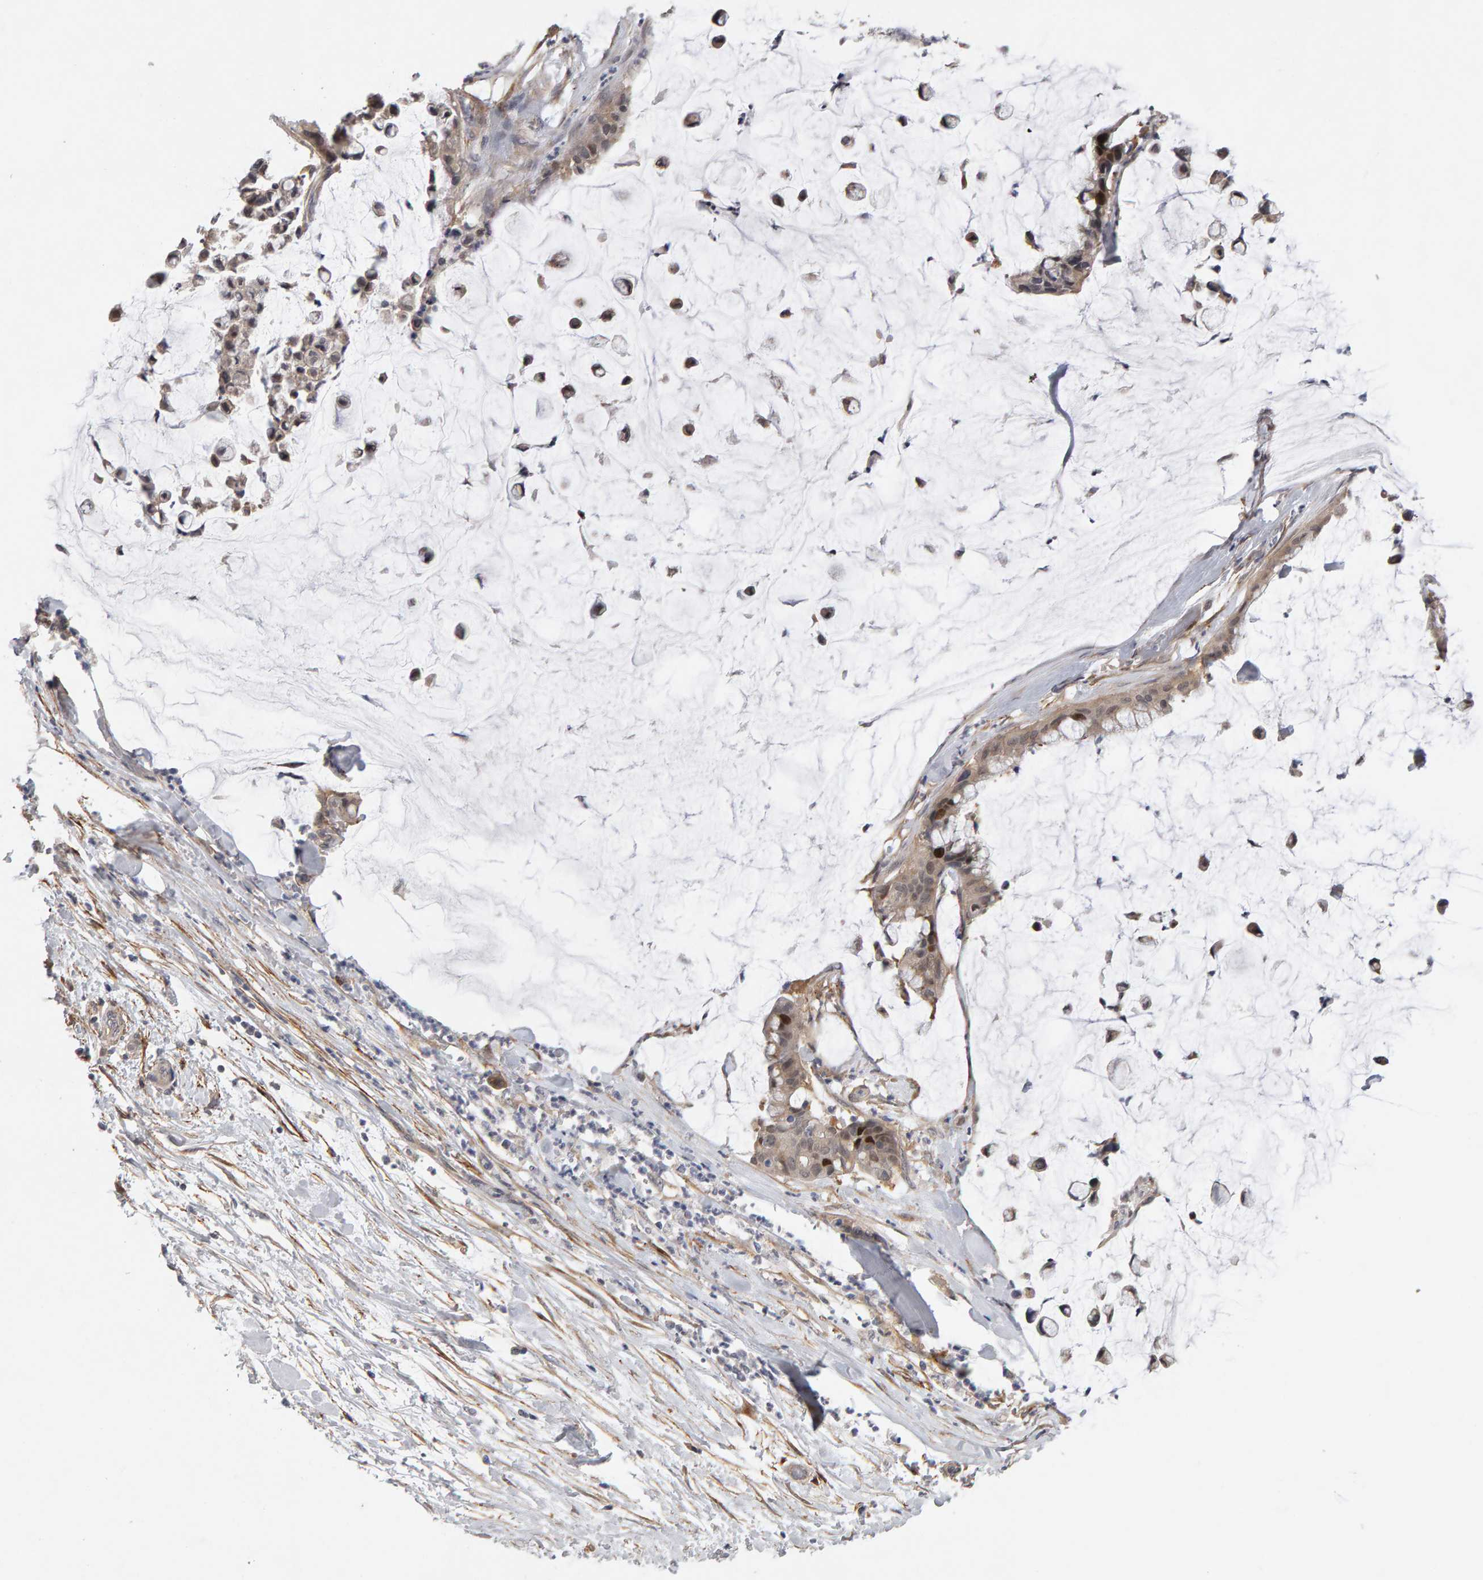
{"staining": {"intensity": "negative", "quantity": "none", "location": "none"}, "tissue": "pancreatic cancer", "cell_type": "Tumor cells", "image_type": "cancer", "snomed": [{"axis": "morphology", "description": "Adenocarcinoma, NOS"}, {"axis": "topography", "description": "Pancreas"}], "caption": "This is an IHC image of pancreatic cancer. There is no expression in tumor cells.", "gene": "CDCA5", "patient": {"sex": "male", "age": 41}}